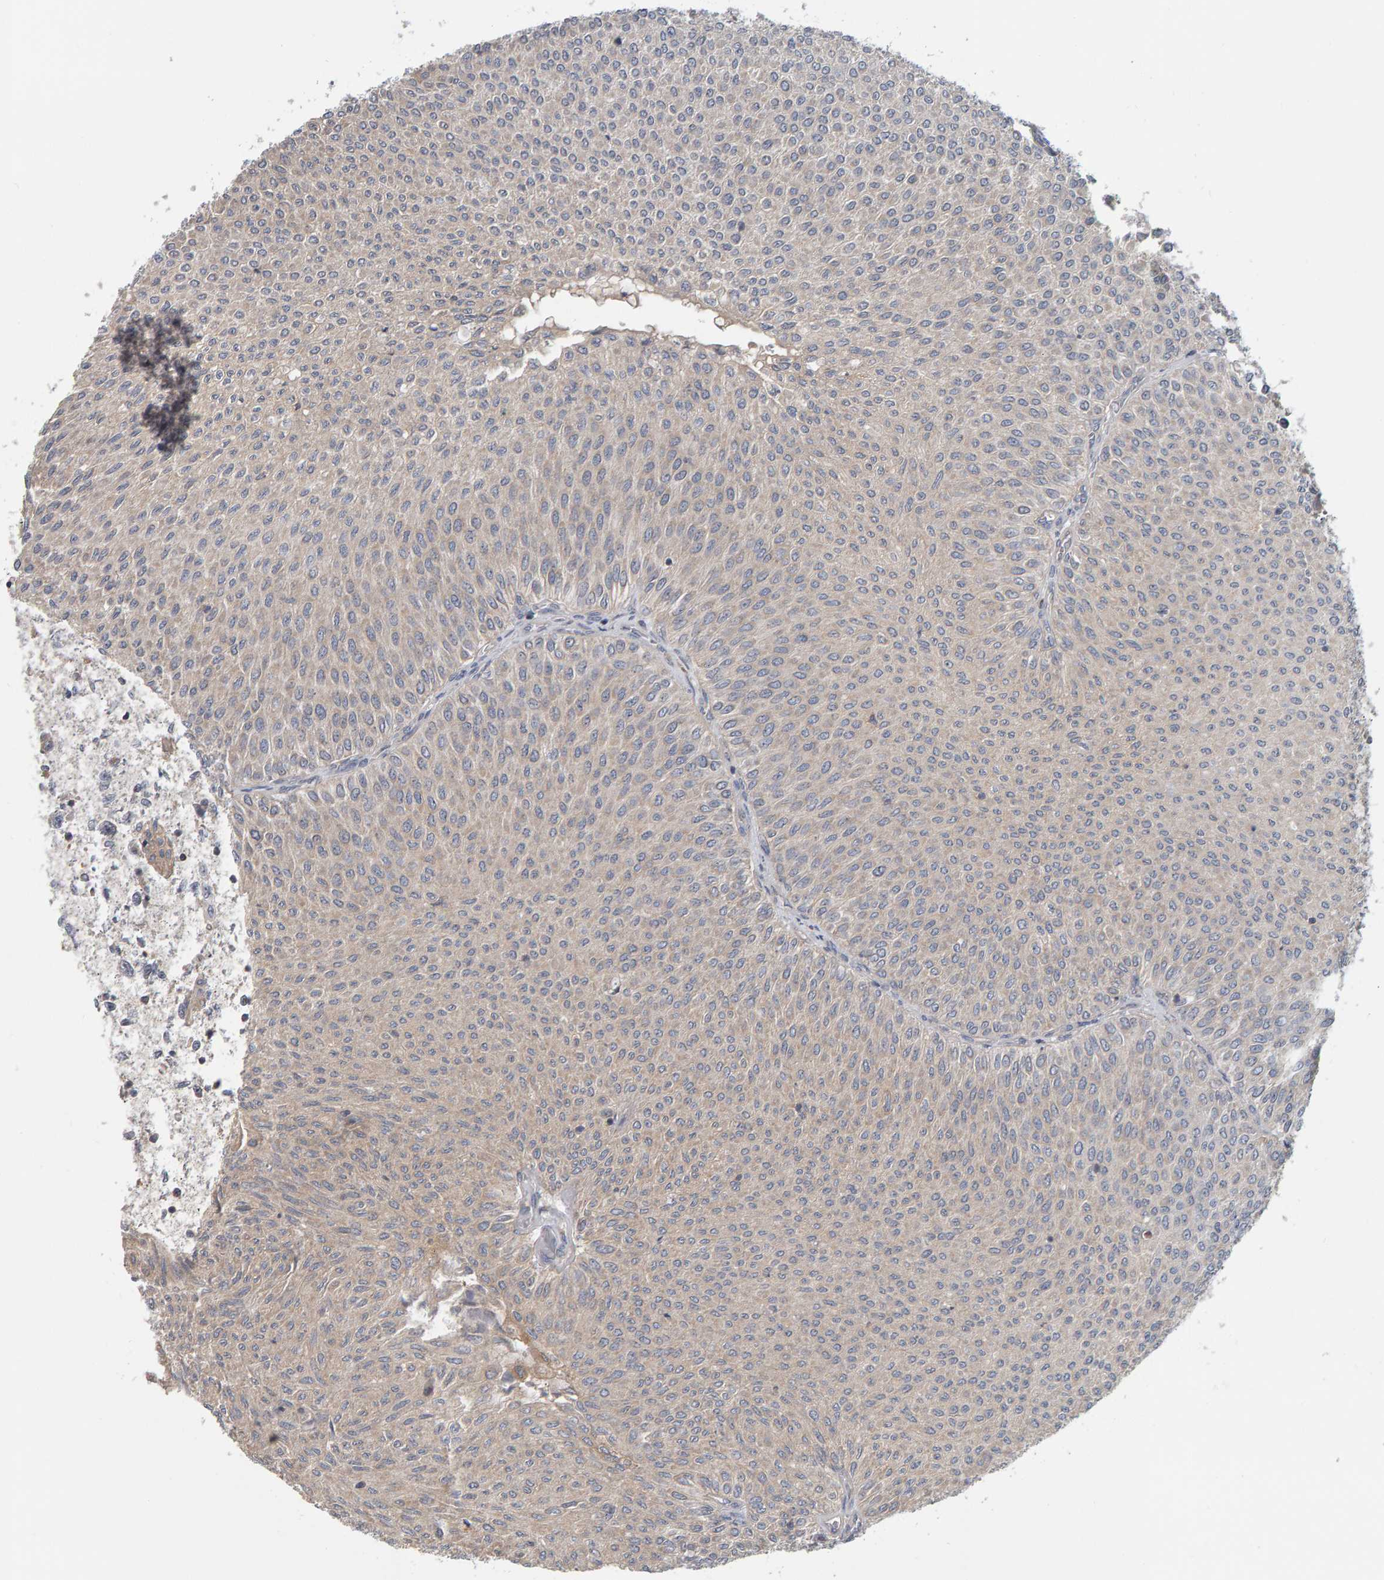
{"staining": {"intensity": "negative", "quantity": "none", "location": "none"}, "tissue": "urothelial cancer", "cell_type": "Tumor cells", "image_type": "cancer", "snomed": [{"axis": "morphology", "description": "Urothelial carcinoma, Low grade"}, {"axis": "topography", "description": "Urinary bladder"}], "caption": "The IHC micrograph has no significant expression in tumor cells of urothelial cancer tissue.", "gene": "C9orf72", "patient": {"sex": "male", "age": 78}}